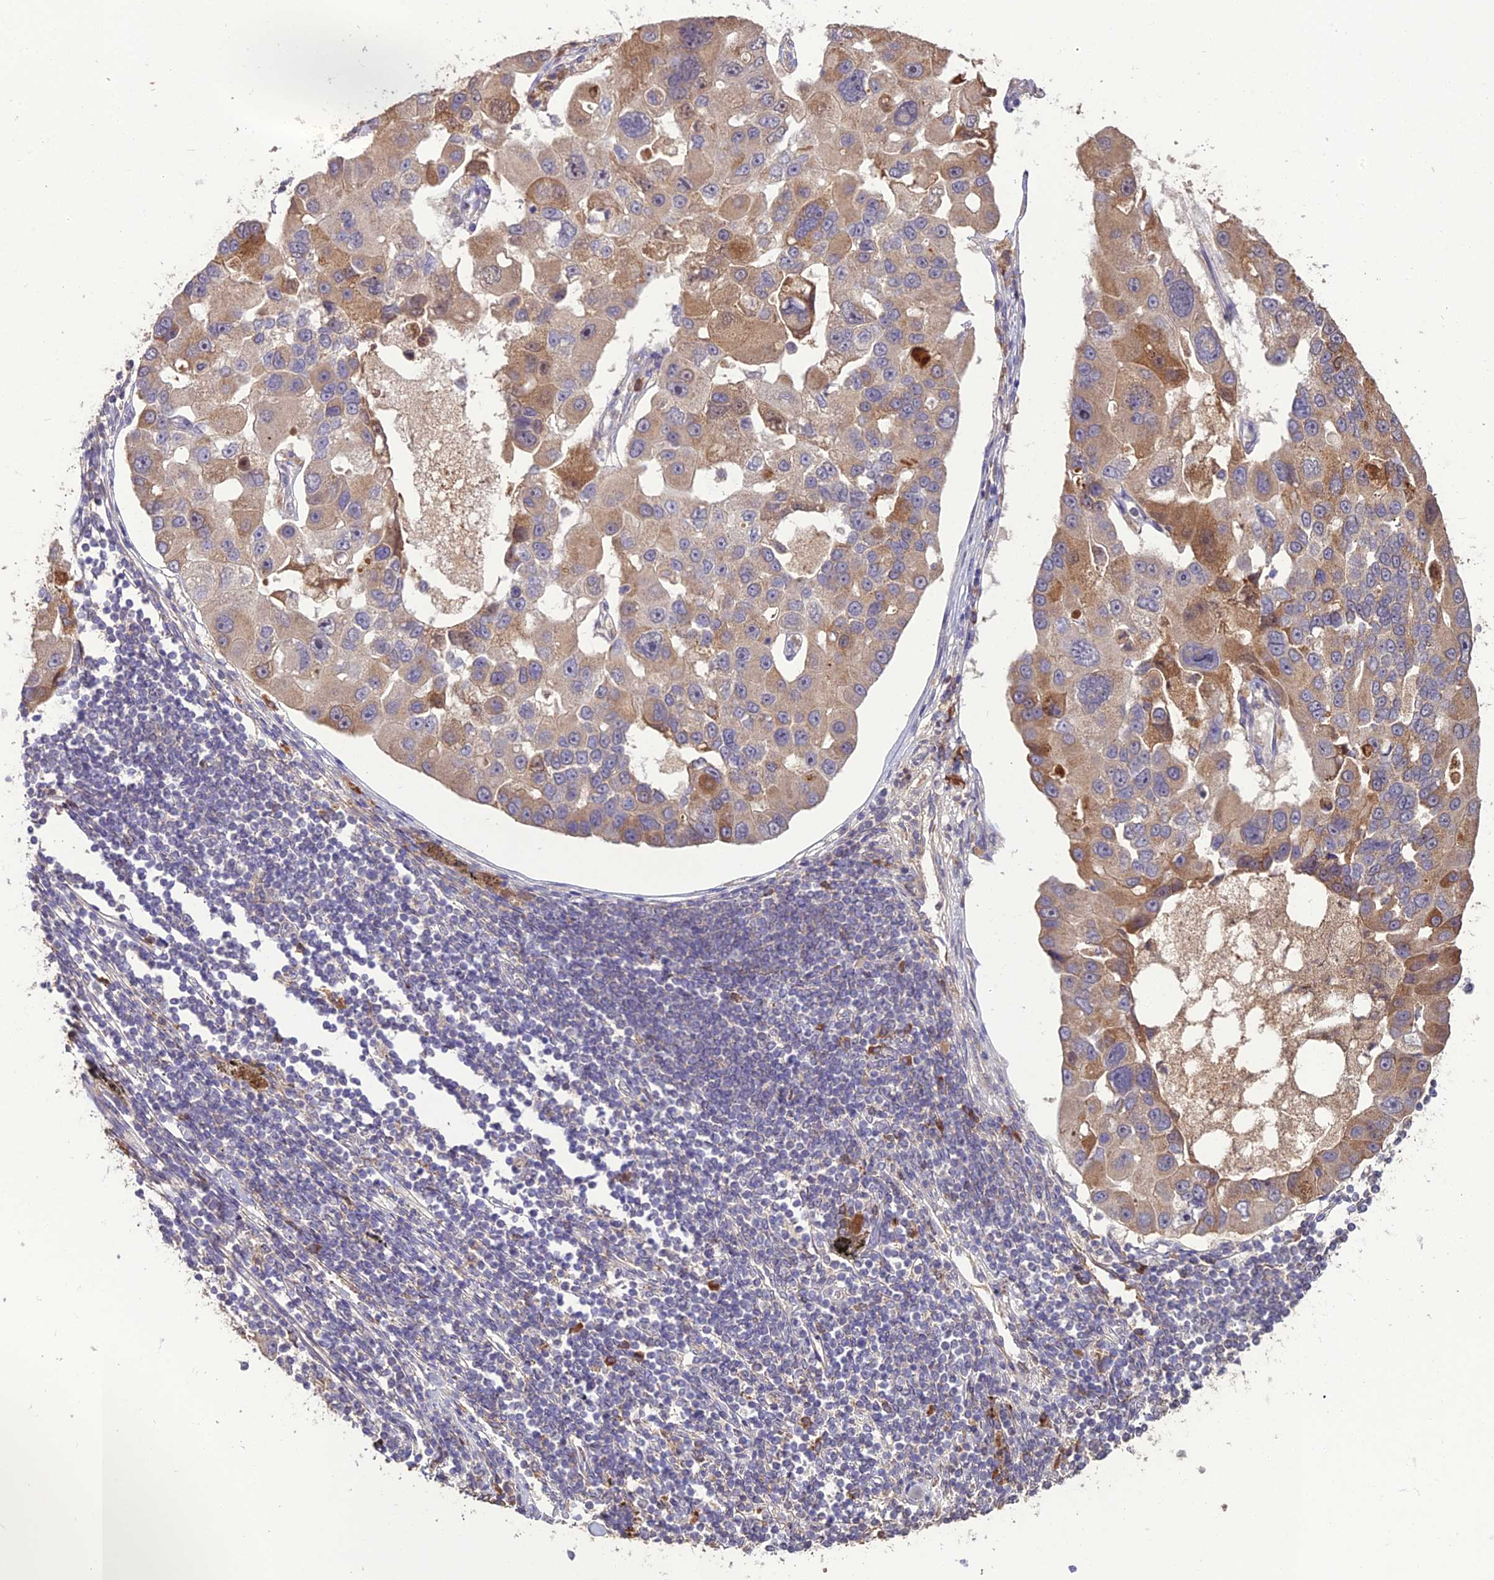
{"staining": {"intensity": "moderate", "quantity": "25%-75%", "location": "cytoplasmic/membranous"}, "tissue": "lung cancer", "cell_type": "Tumor cells", "image_type": "cancer", "snomed": [{"axis": "morphology", "description": "Adenocarcinoma, NOS"}, {"axis": "topography", "description": "Lung"}], "caption": "A brown stain labels moderate cytoplasmic/membranous positivity of a protein in human lung cancer (adenocarcinoma) tumor cells. Immunohistochemistry stains the protein in brown and the nuclei are stained blue.", "gene": "KCTD16", "patient": {"sex": "female", "age": 54}}